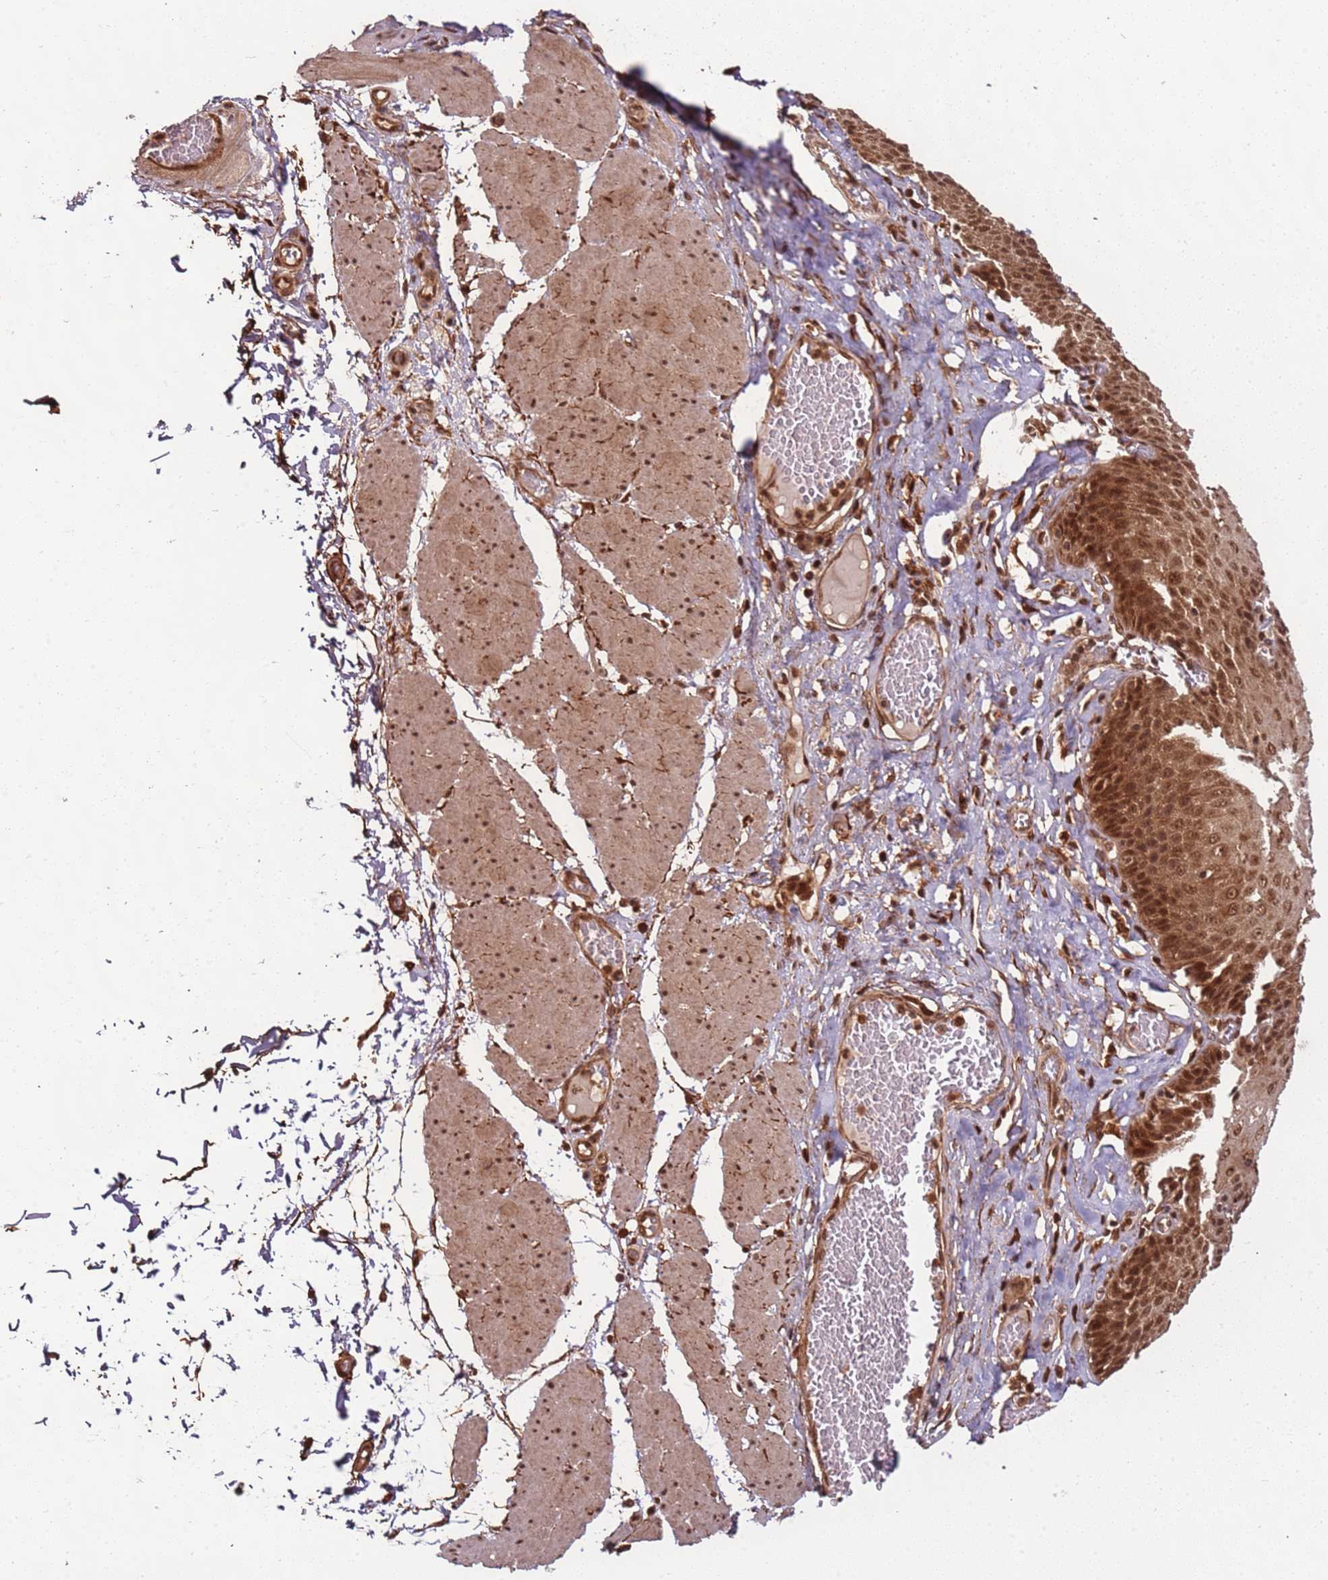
{"staining": {"intensity": "moderate", "quantity": ">75%", "location": "cytoplasmic/membranous,nuclear"}, "tissue": "esophagus", "cell_type": "Squamous epithelial cells", "image_type": "normal", "snomed": [{"axis": "morphology", "description": "Normal tissue, NOS"}, {"axis": "topography", "description": "Esophagus"}], "caption": "Approximately >75% of squamous epithelial cells in normal human esophagus display moderate cytoplasmic/membranous,nuclear protein staining as visualized by brown immunohistochemical staining.", "gene": "PGLS", "patient": {"sex": "male", "age": 60}}